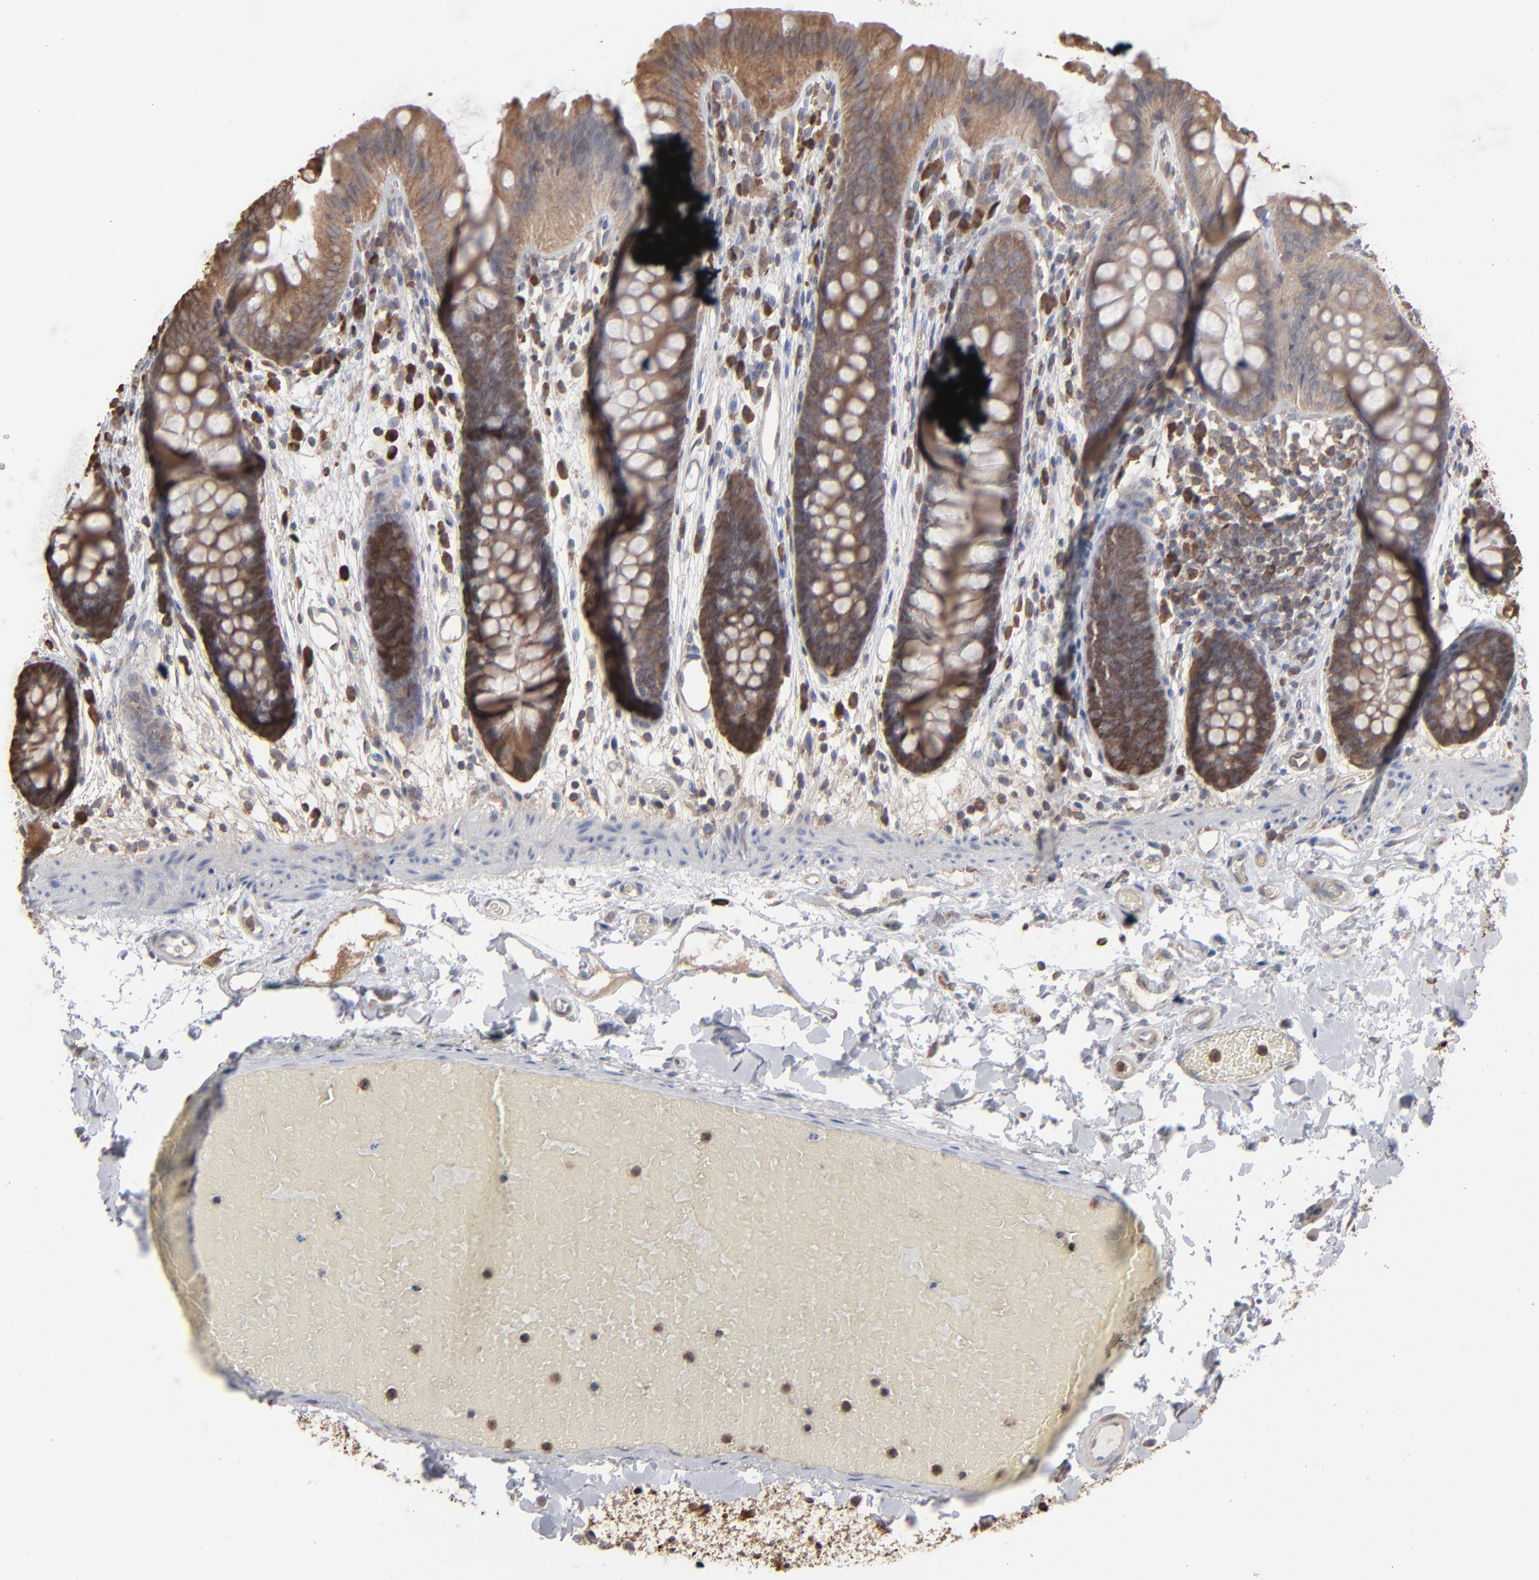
{"staining": {"intensity": "moderate", "quantity": ">75%", "location": "cytoplasmic/membranous"}, "tissue": "colon", "cell_type": "Endothelial cells", "image_type": "normal", "snomed": [{"axis": "morphology", "description": "Normal tissue, NOS"}, {"axis": "topography", "description": "Smooth muscle"}, {"axis": "topography", "description": "Colon"}], "caption": "This histopathology image displays unremarkable colon stained with immunohistochemistry (IHC) to label a protein in brown. The cytoplasmic/membranous of endothelial cells show moderate positivity for the protein. Nuclei are counter-stained blue.", "gene": "NME1", "patient": {"sex": "male", "age": 67}}